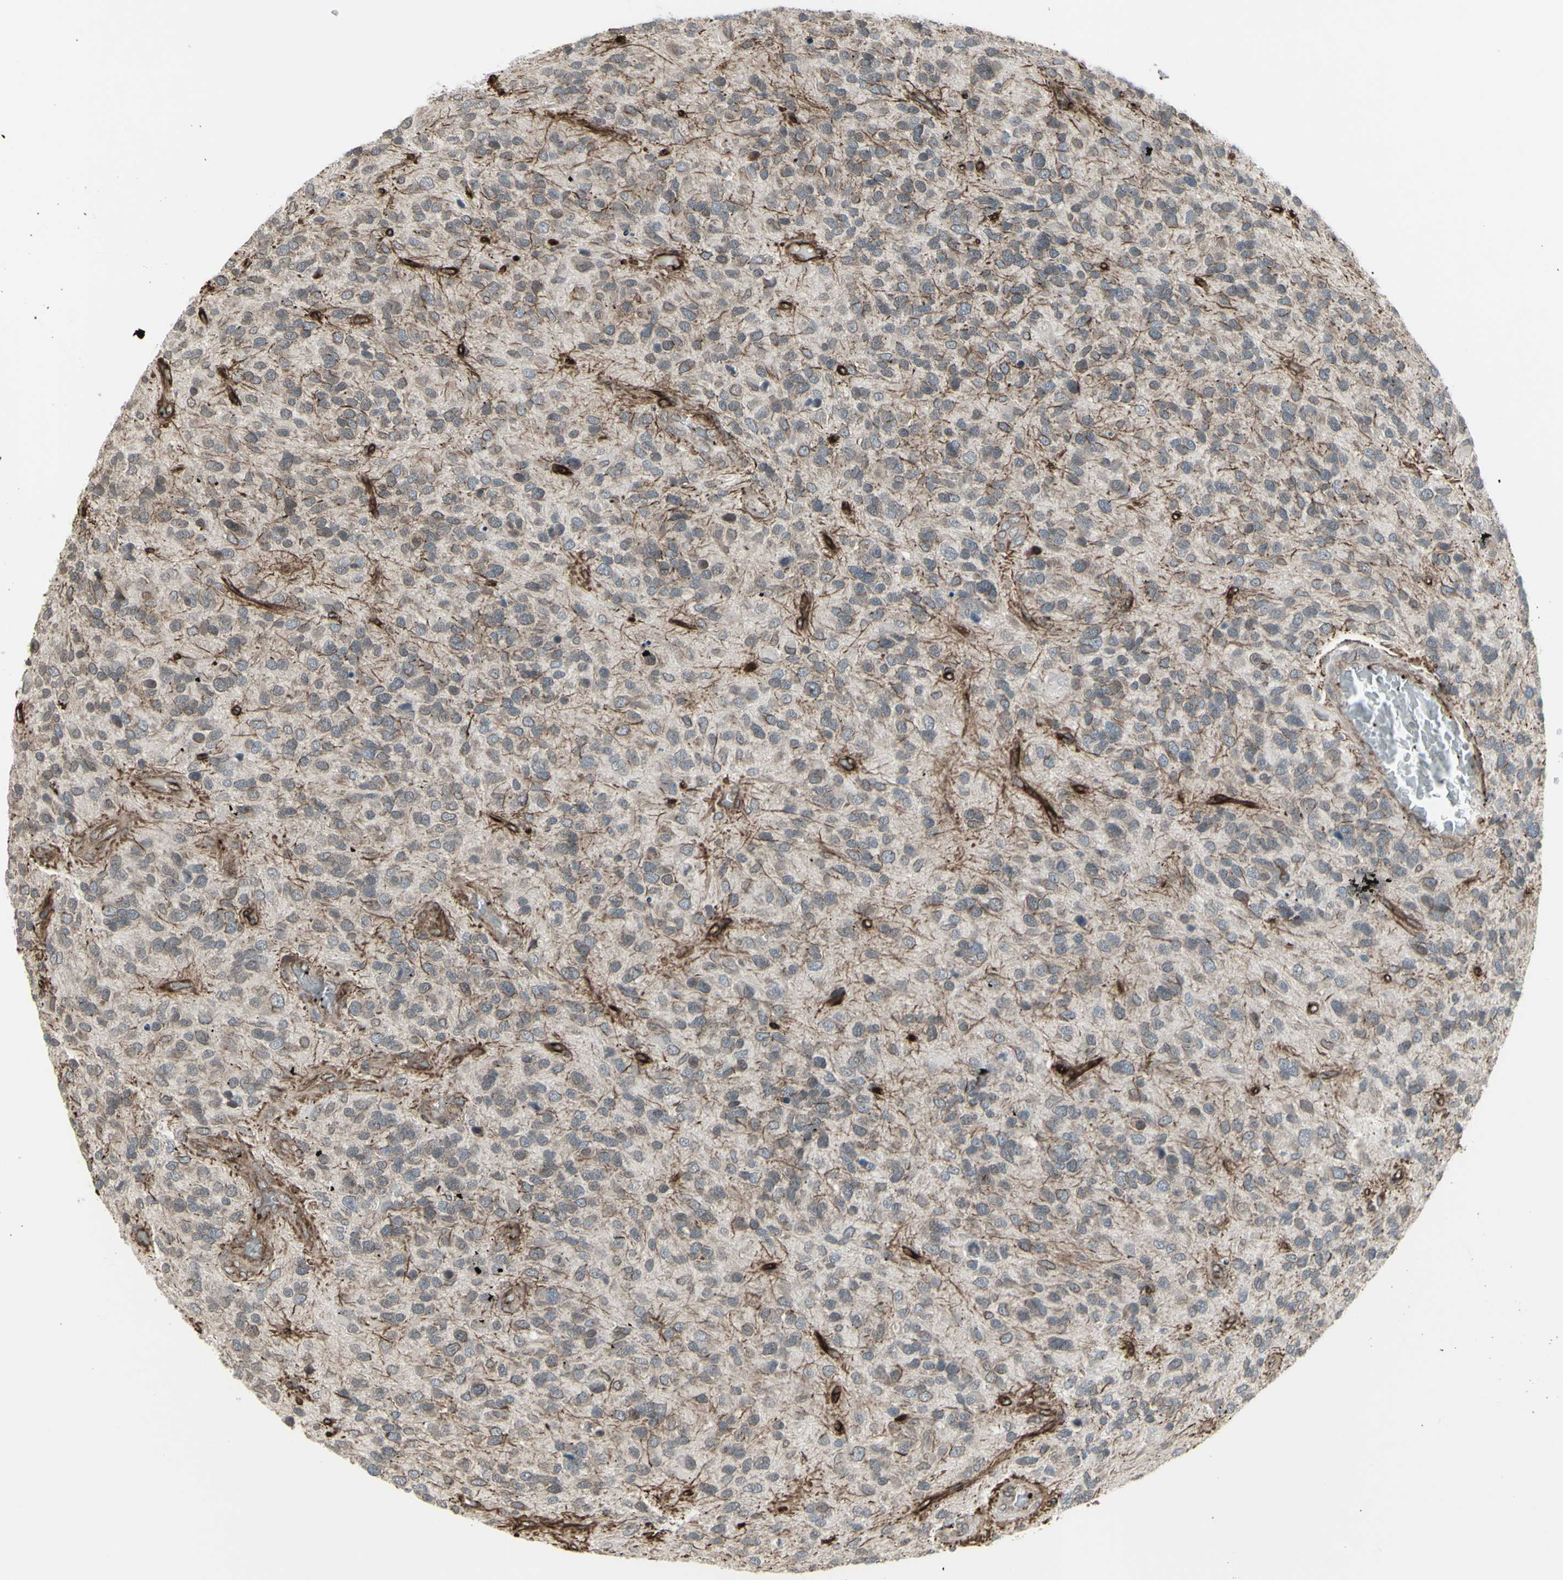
{"staining": {"intensity": "weak", "quantity": ">75%", "location": "cytoplasmic/membranous,nuclear"}, "tissue": "glioma", "cell_type": "Tumor cells", "image_type": "cancer", "snomed": [{"axis": "morphology", "description": "Glioma, malignant, High grade"}, {"axis": "topography", "description": "Brain"}], "caption": "Glioma stained with DAB immunohistochemistry displays low levels of weak cytoplasmic/membranous and nuclear expression in approximately >75% of tumor cells. The protein of interest is stained brown, and the nuclei are stained in blue (DAB (3,3'-diaminobenzidine) IHC with brightfield microscopy, high magnification).", "gene": "DTX3L", "patient": {"sex": "female", "age": 58}}